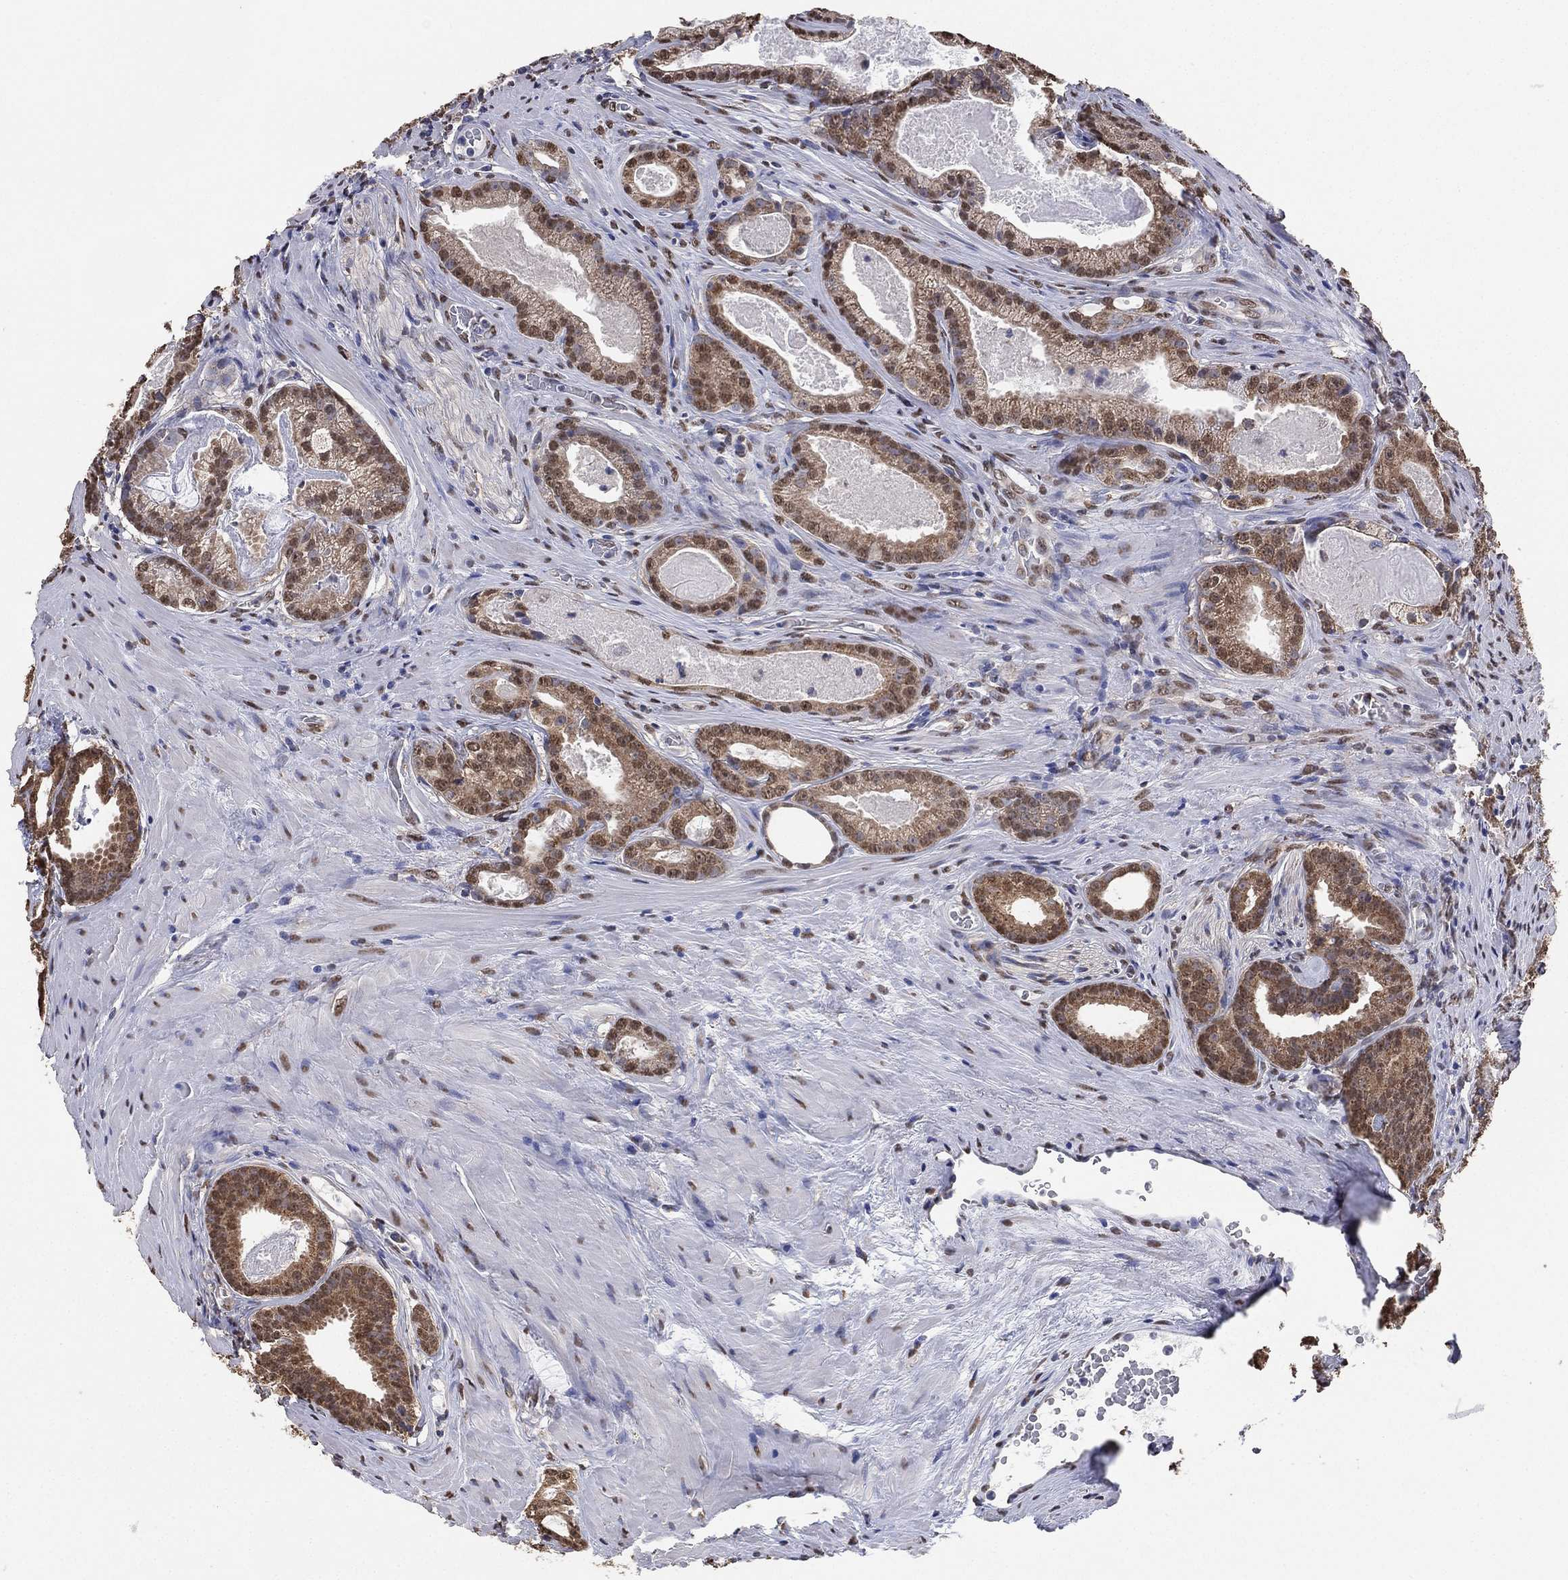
{"staining": {"intensity": "moderate", "quantity": ">75%", "location": "cytoplasmic/membranous,nuclear"}, "tissue": "prostate cancer", "cell_type": "Tumor cells", "image_type": "cancer", "snomed": [{"axis": "morphology", "description": "Adenocarcinoma, NOS"}, {"axis": "topography", "description": "Prostate"}], "caption": "Immunohistochemistry (IHC) of prostate cancer (adenocarcinoma) exhibits medium levels of moderate cytoplasmic/membranous and nuclear expression in approximately >75% of tumor cells. The staining was performed using DAB (3,3'-diaminobenzidine), with brown indicating positive protein expression. Nuclei are stained blue with hematoxylin.", "gene": "ALDH7A1", "patient": {"sex": "male", "age": 61}}